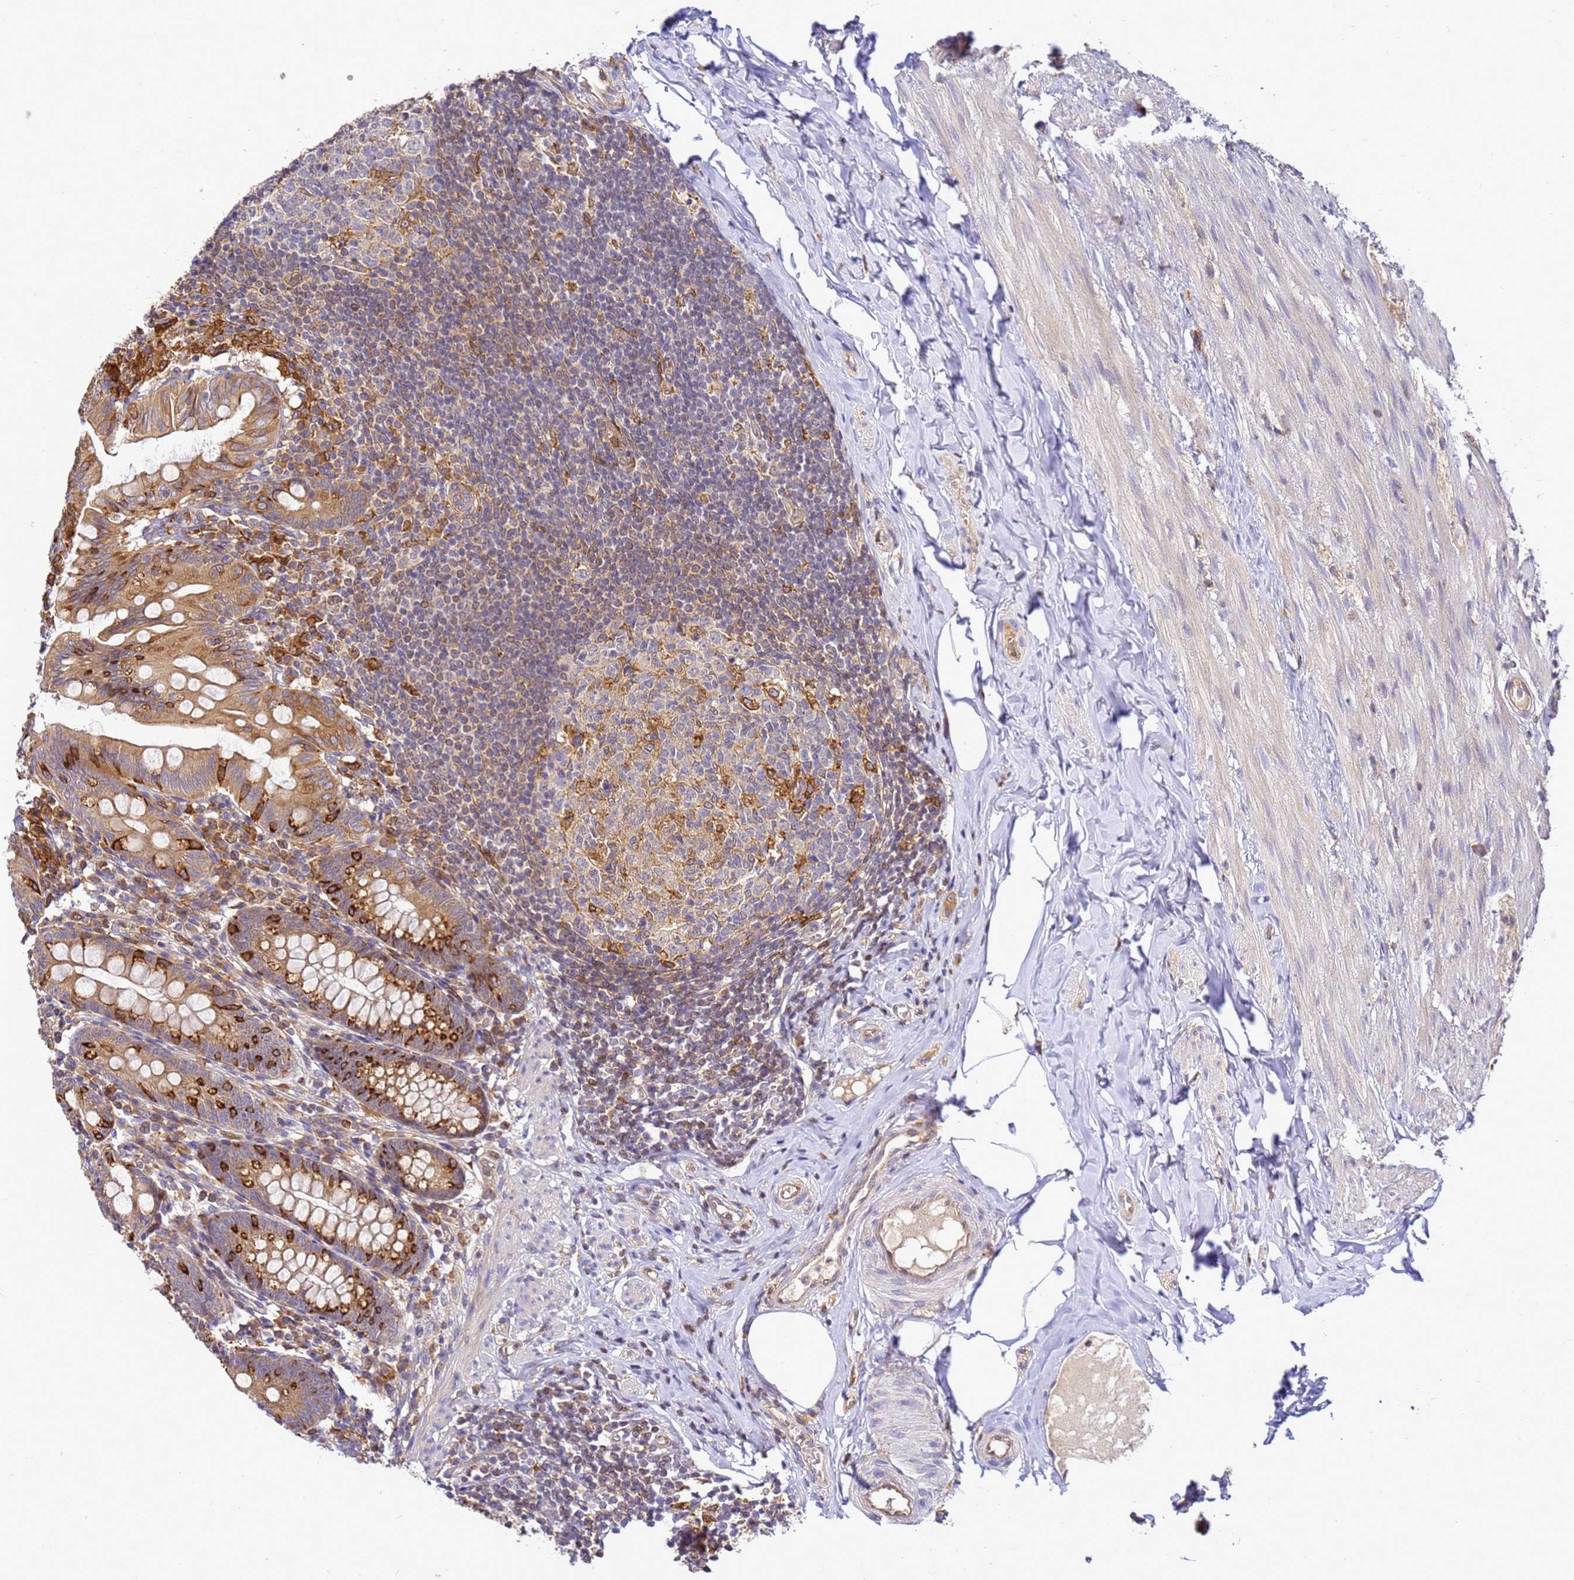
{"staining": {"intensity": "moderate", "quantity": ">75%", "location": "cytoplasmic/membranous"}, "tissue": "appendix", "cell_type": "Glandular cells", "image_type": "normal", "snomed": [{"axis": "morphology", "description": "Normal tissue, NOS"}, {"axis": "topography", "description": "Appendix"}], "caption": "High-power microscopy captured an immunohistochemistry (IHC) photomicrograph of benign appendix, revealing moderate cytoplasmic/membranous expression in approximately >75% of glandular cells.", "gene": "ADPGK", "patient": {"sex": "male", "age": 55}}